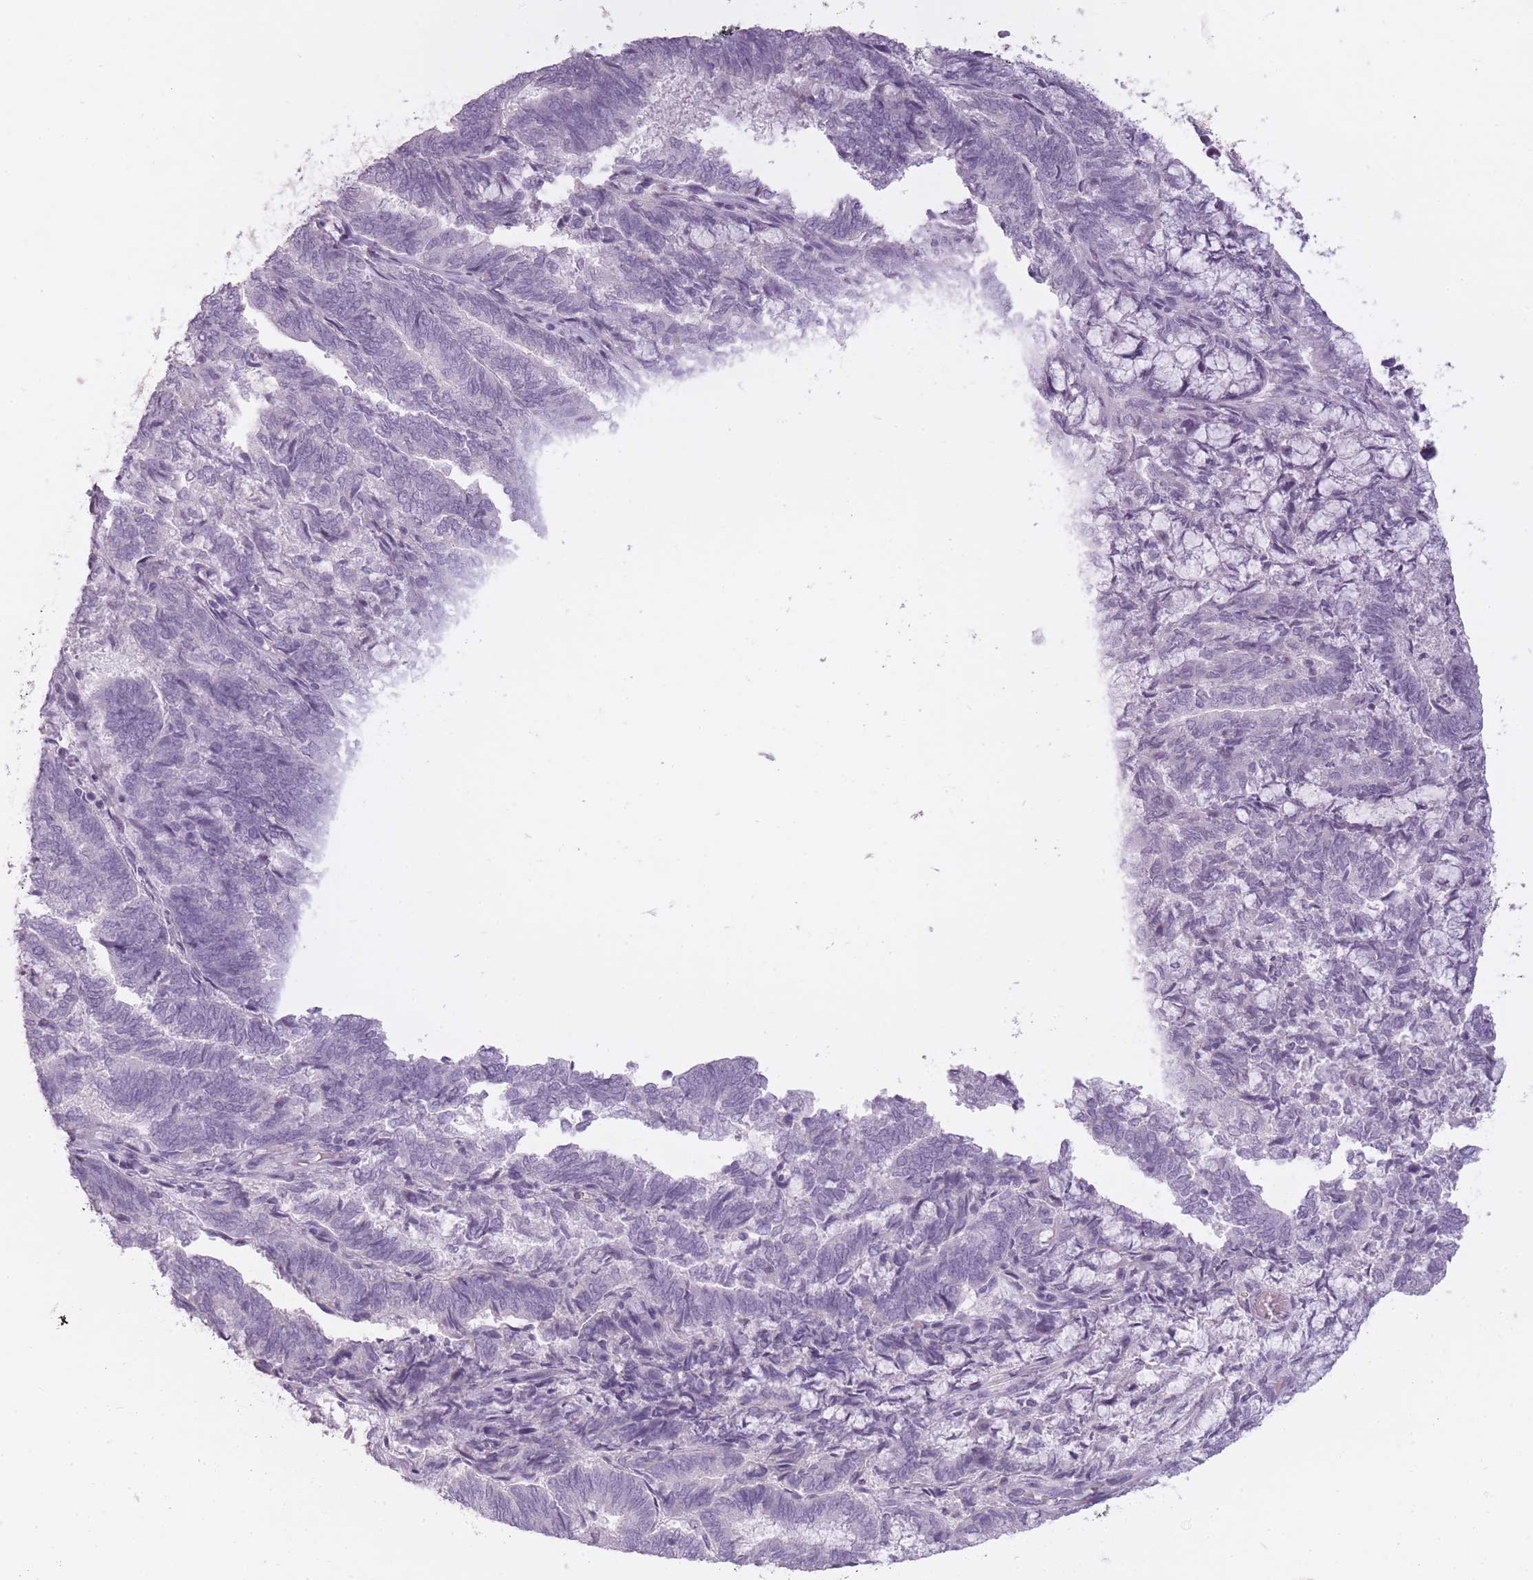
{"staining": {"intensity": "negative", "quantity": "none", "location": "none"}, "tissue": "endometrial cancer", "cell_type": "Tumor cells", "image_type": "cancer", "snomed": [{"axis": "morphology", "description": "Adenocarcinoma, NOS"}, {"axis": "topography", "description": "Endometrium"}], "caption": "High power microscopy image of an immunohistochemistry (IHC) photomicrograph of endometrial cancer (adenocarcinoma), revealing no significant staining in tumor cells.", "gene": "RFX4", "patient": {"sex": "female", "age": 80}}